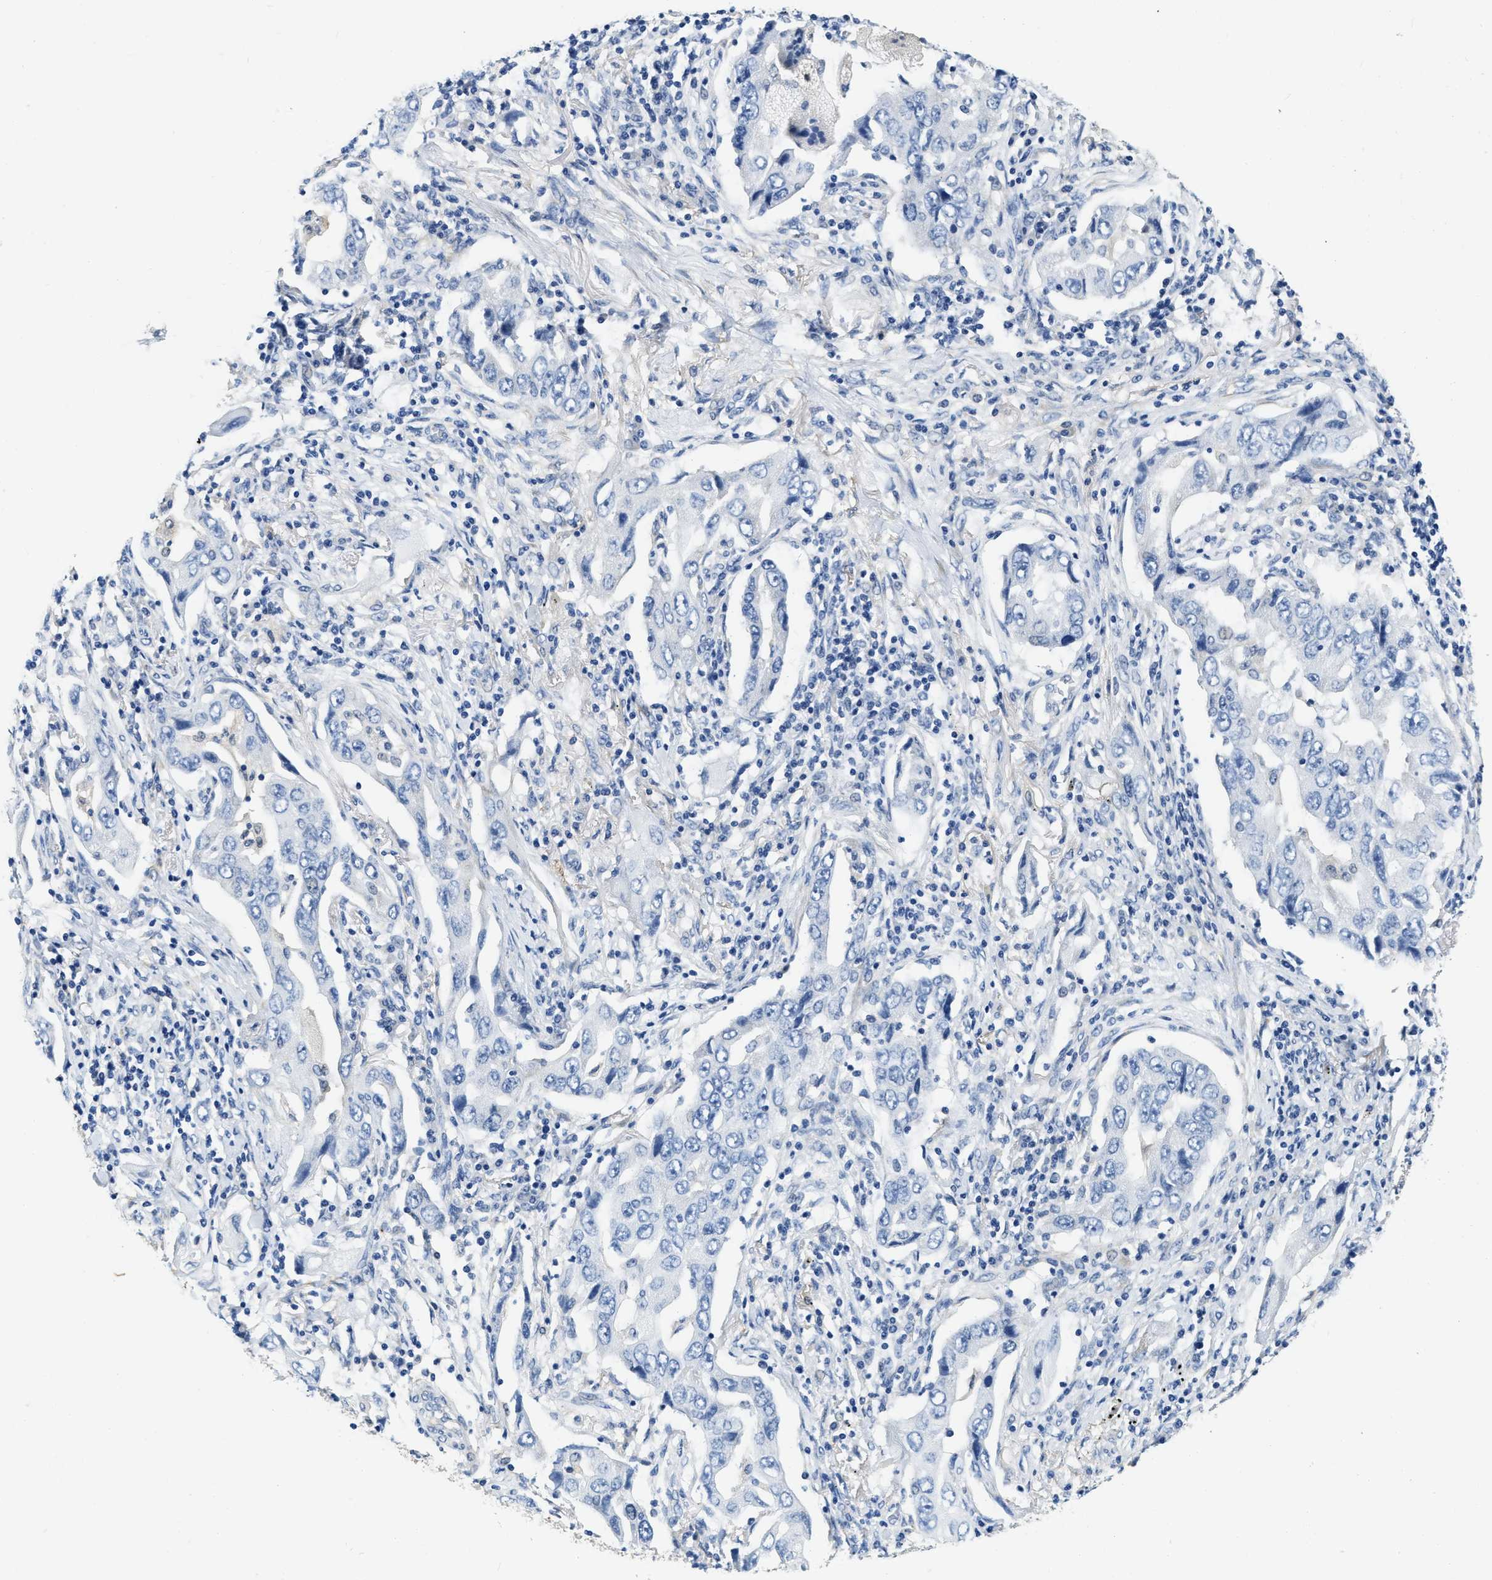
{"staining": {"intensity": "negative", "quantity": "none", "location": "none"}, "tissue": "lung cancer", "cell_type": "Tumor cells", "image_type": "cancer", "snomed": [{"axis": "morphology", "description": "Adenocarcinoma, NOS"}, {"axis": "topography", "description": "Lung"}], "caption": "Tumor cells are negative for protein expression in human lung cancer.", "gene": "EIF2AK2", "patient": {"sex": "female", "age": 65}}